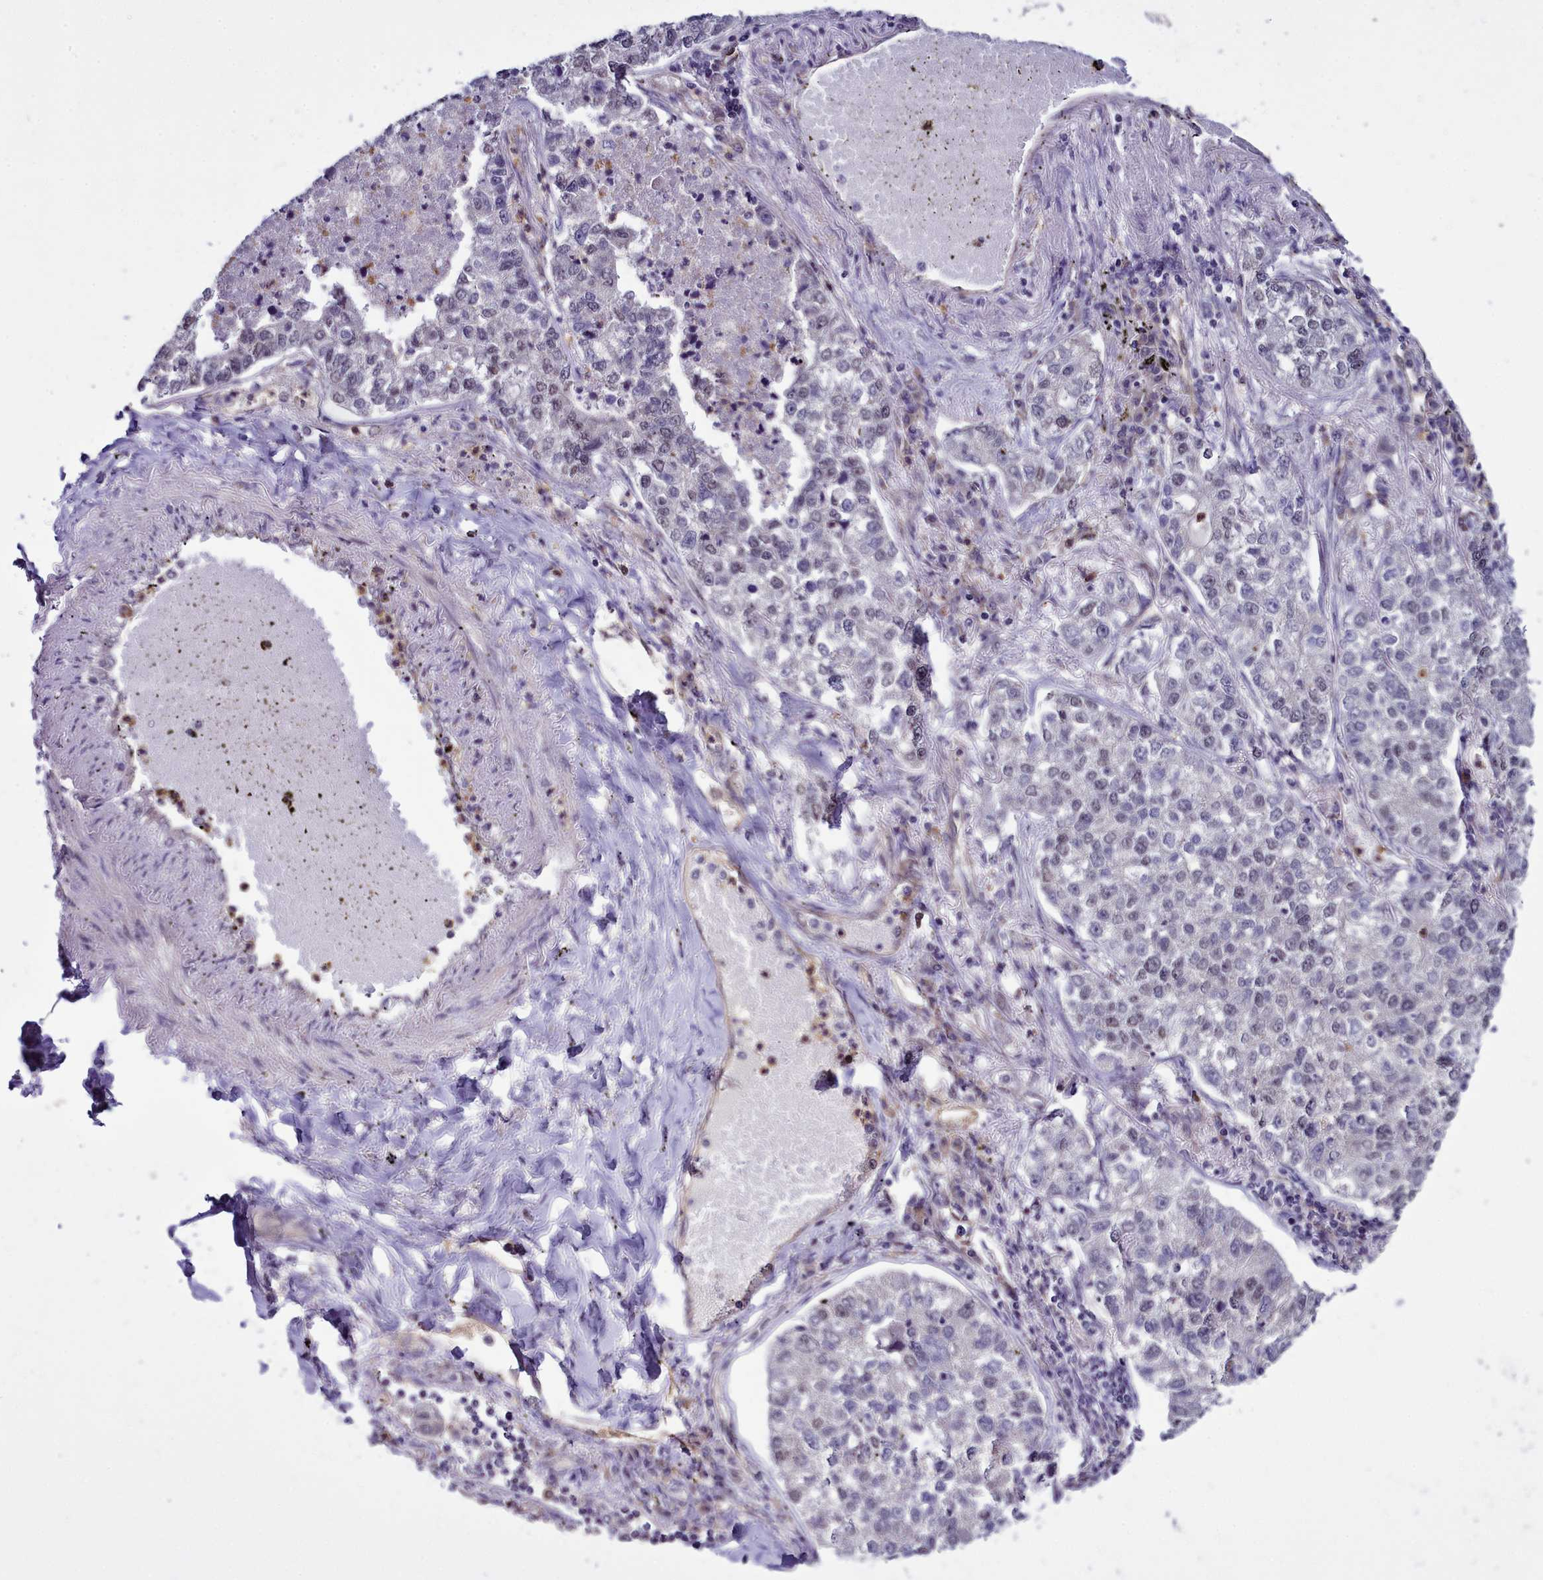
{"staining": {"intensity": "negative", "quantity": "none", "location": "none"}, "tissue": "lung cancer", "cell_type": "Tumor cells", "image_type": "cancer", "snomed": [{"axis": "morphology", "description": "Adenocarcinoma, NOS"}, {"axis": "topography", "description": "Lung"}], "caption": "High magnification brightfield microscopy of lung cancer (adenocarcinoma) stained with DAB (3,3'-diaminobenzidine) (brown) and counterstained with hematoxylin (blue): tumor cells show no significant positivity. Brightfield microscopy of immunohistochemistry (IHC) stained with DAB (brown) and hematoxylin (blue), captured at high magnification.", "gene": "BCAR1", "patient": {"sex": "male", "age": 49}}